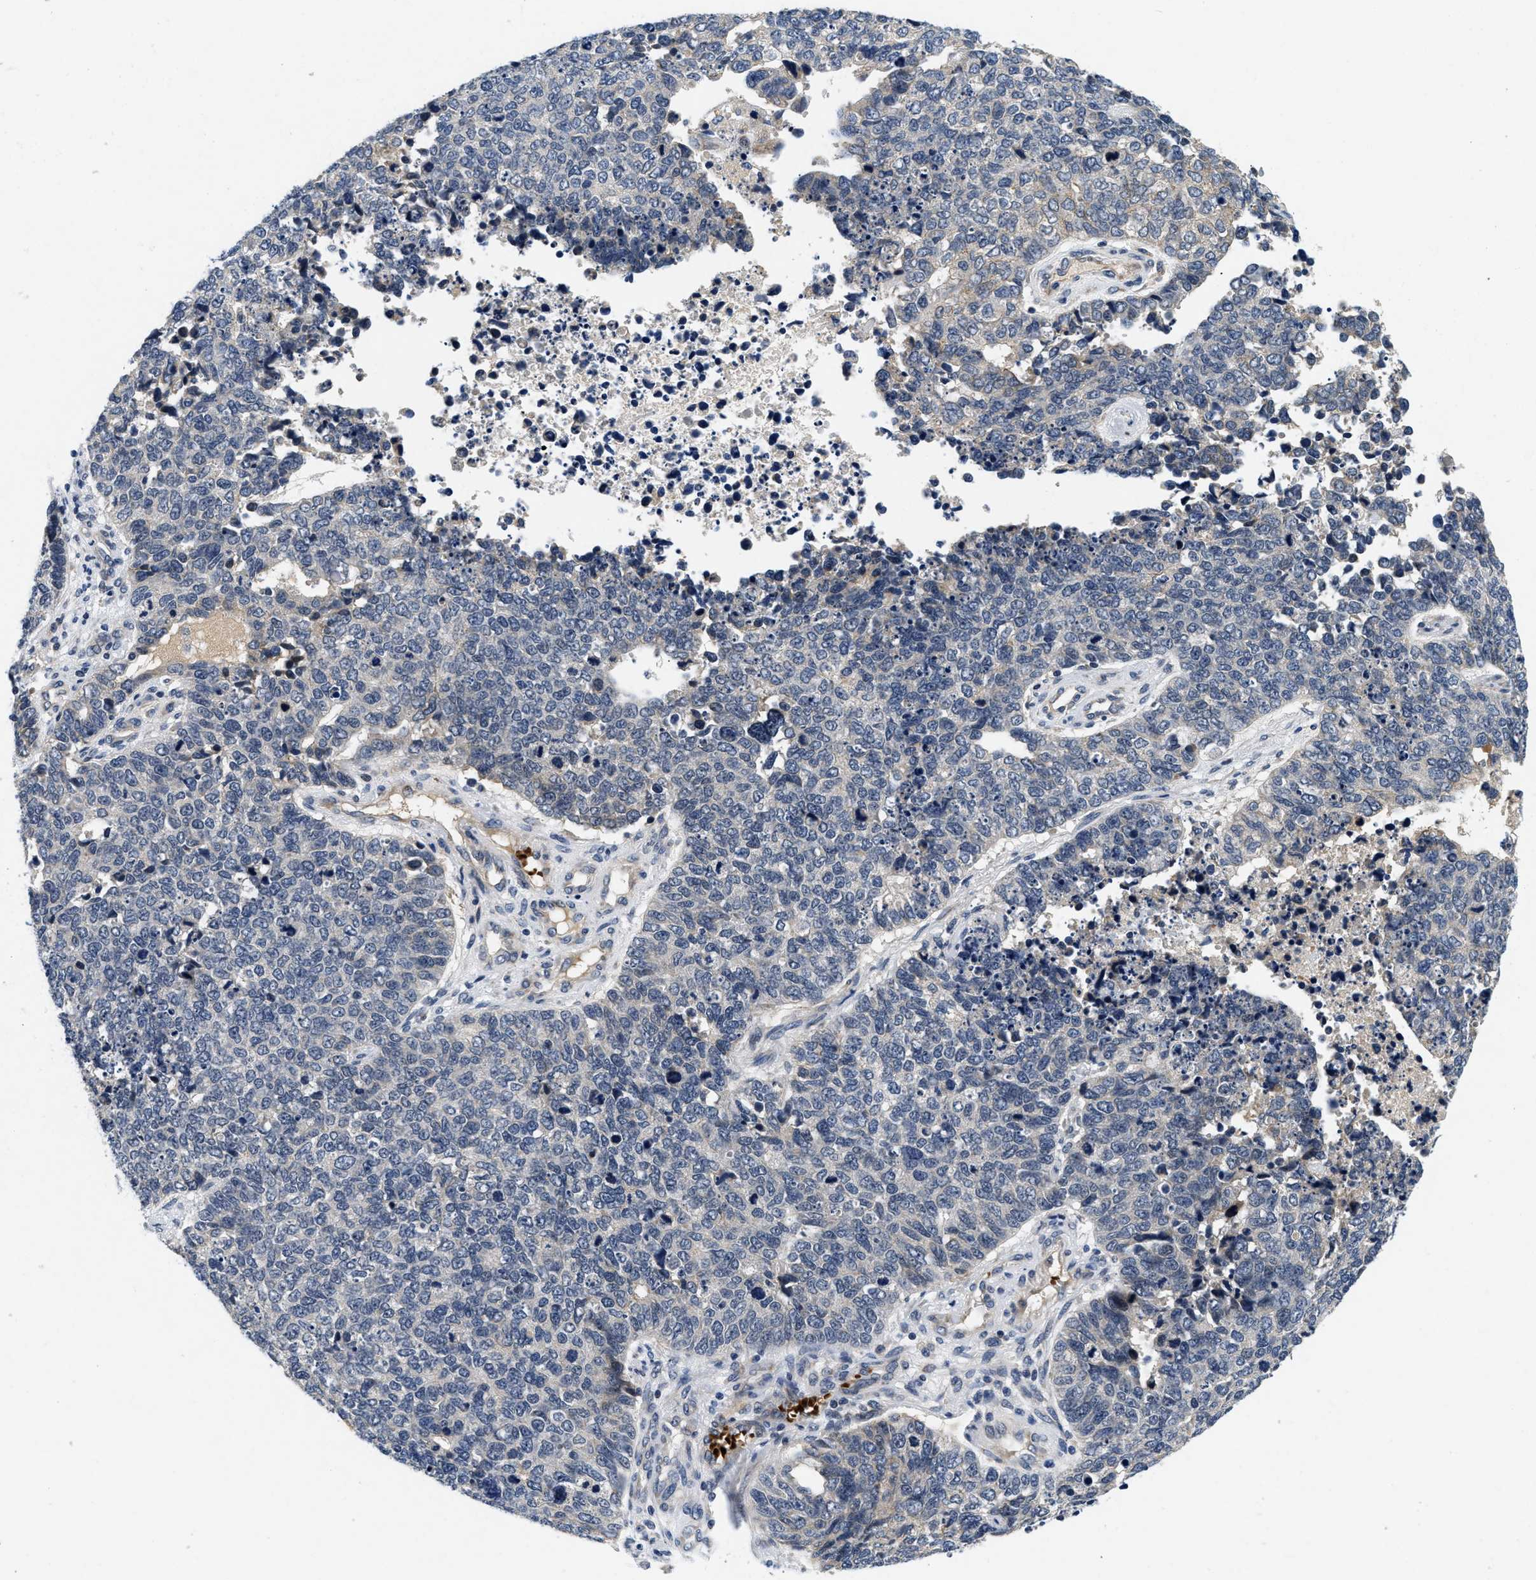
{"staining": {"intensity": "negative", "quantity": "none", "location": "none"}, "tissue": "cervical cancer", "cell_type": "Tumor cells", "image_type": "cancer", "snomed": [{"axis": "morphology", "description": "Squamous cell carcinoma, NOS"}, {"axis": "topography", "description": "Cervix"}], "caption": "Immunohistochemistry image of neoplastic tissue: cervical cancer (squamous cell carcinoma) stained with DAB demonstrates no significant protein staining in tumor cells.", "gene": "PDP1", "patient": {"sex": "female", "age": 63}}